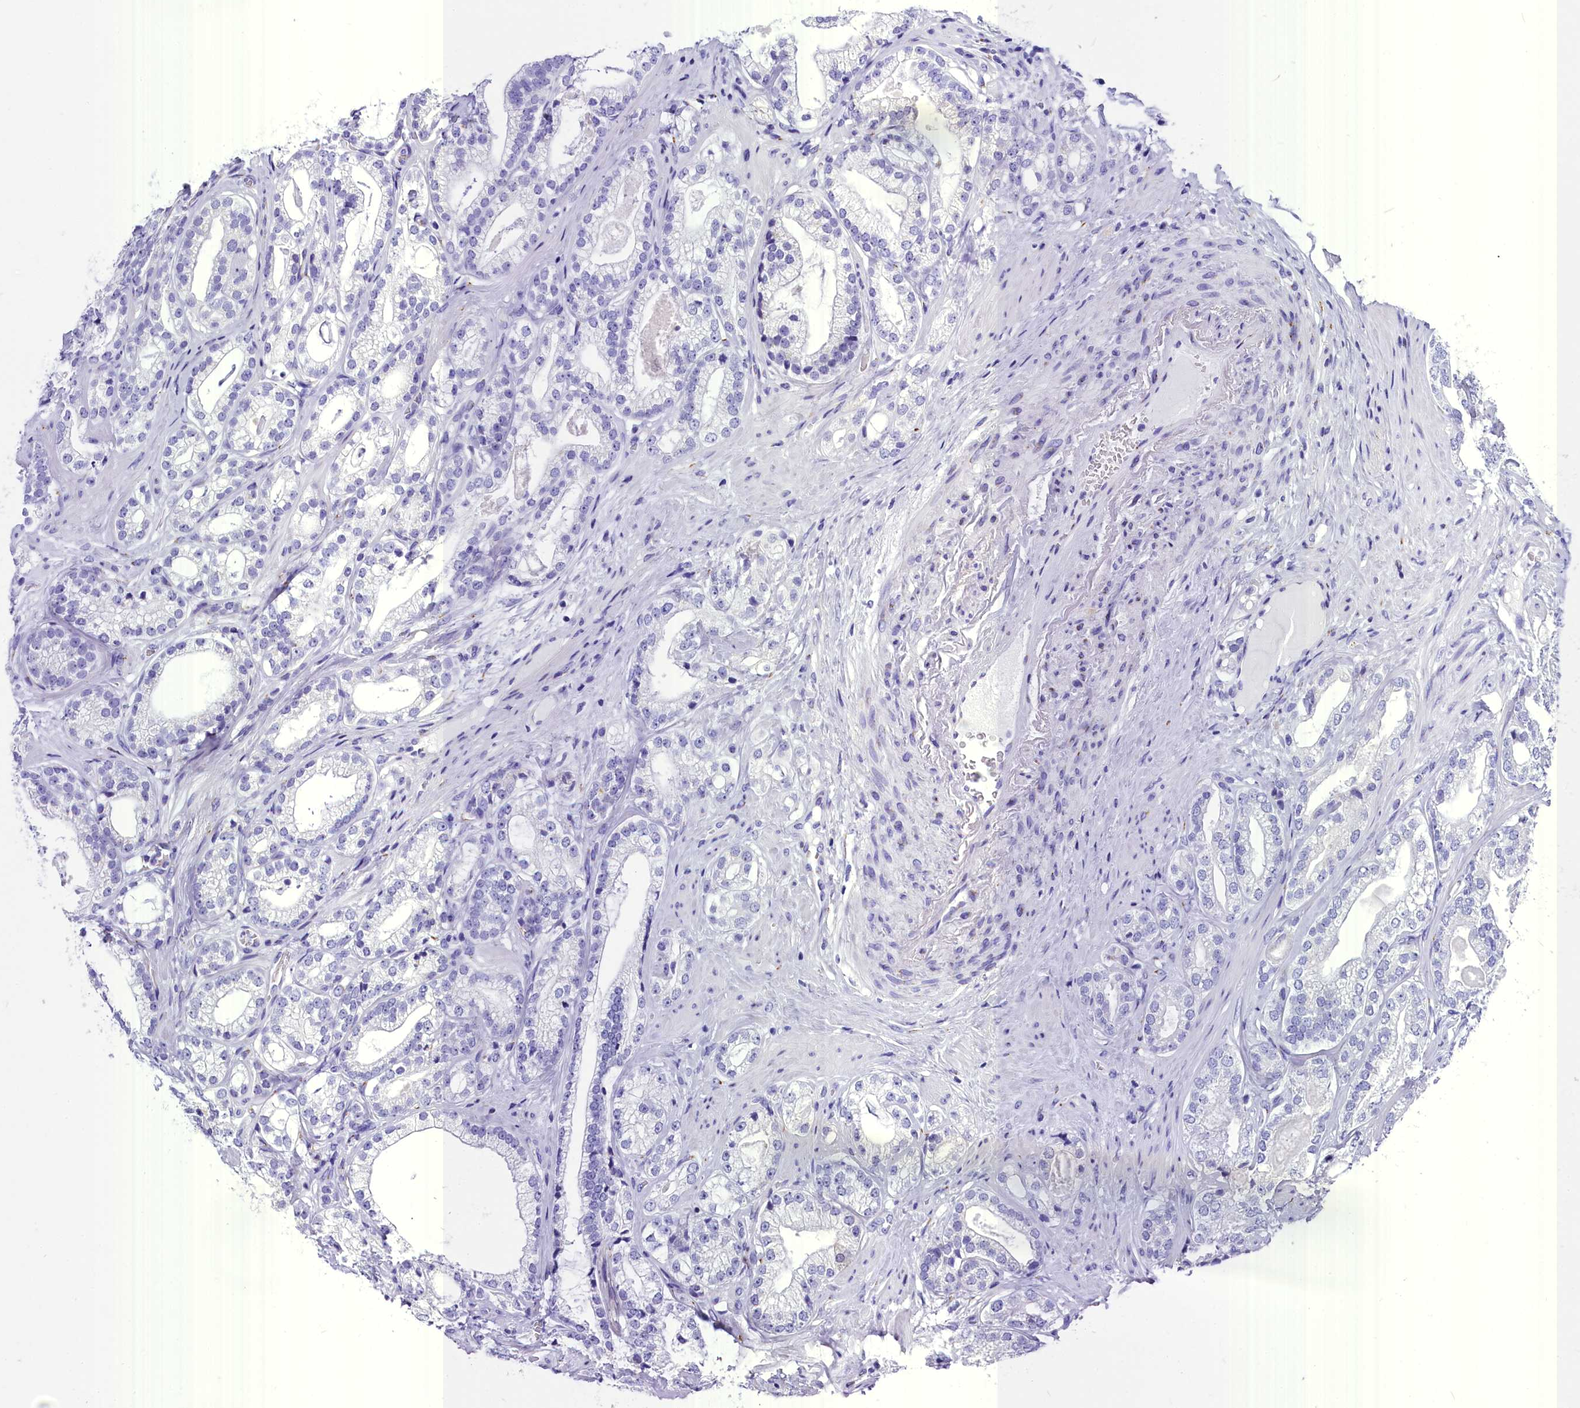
{"staining": {"intensity": "negative", "quantity": "none", "location": "none"}, "tissue": "prostate cancer", "cell_type": "Tumor cells", "image_type": "cancer", "snomed": [{"axis": "morphology", "description": "Adenocarcinoma, High grade"}, {"axis": "topography", "description": "Prostate"}], "caption": "Tumor cells show no significant positivity in prostate cancer.", "gene": "AP3B2", "patient": {"sex": "male", "age": 60}}